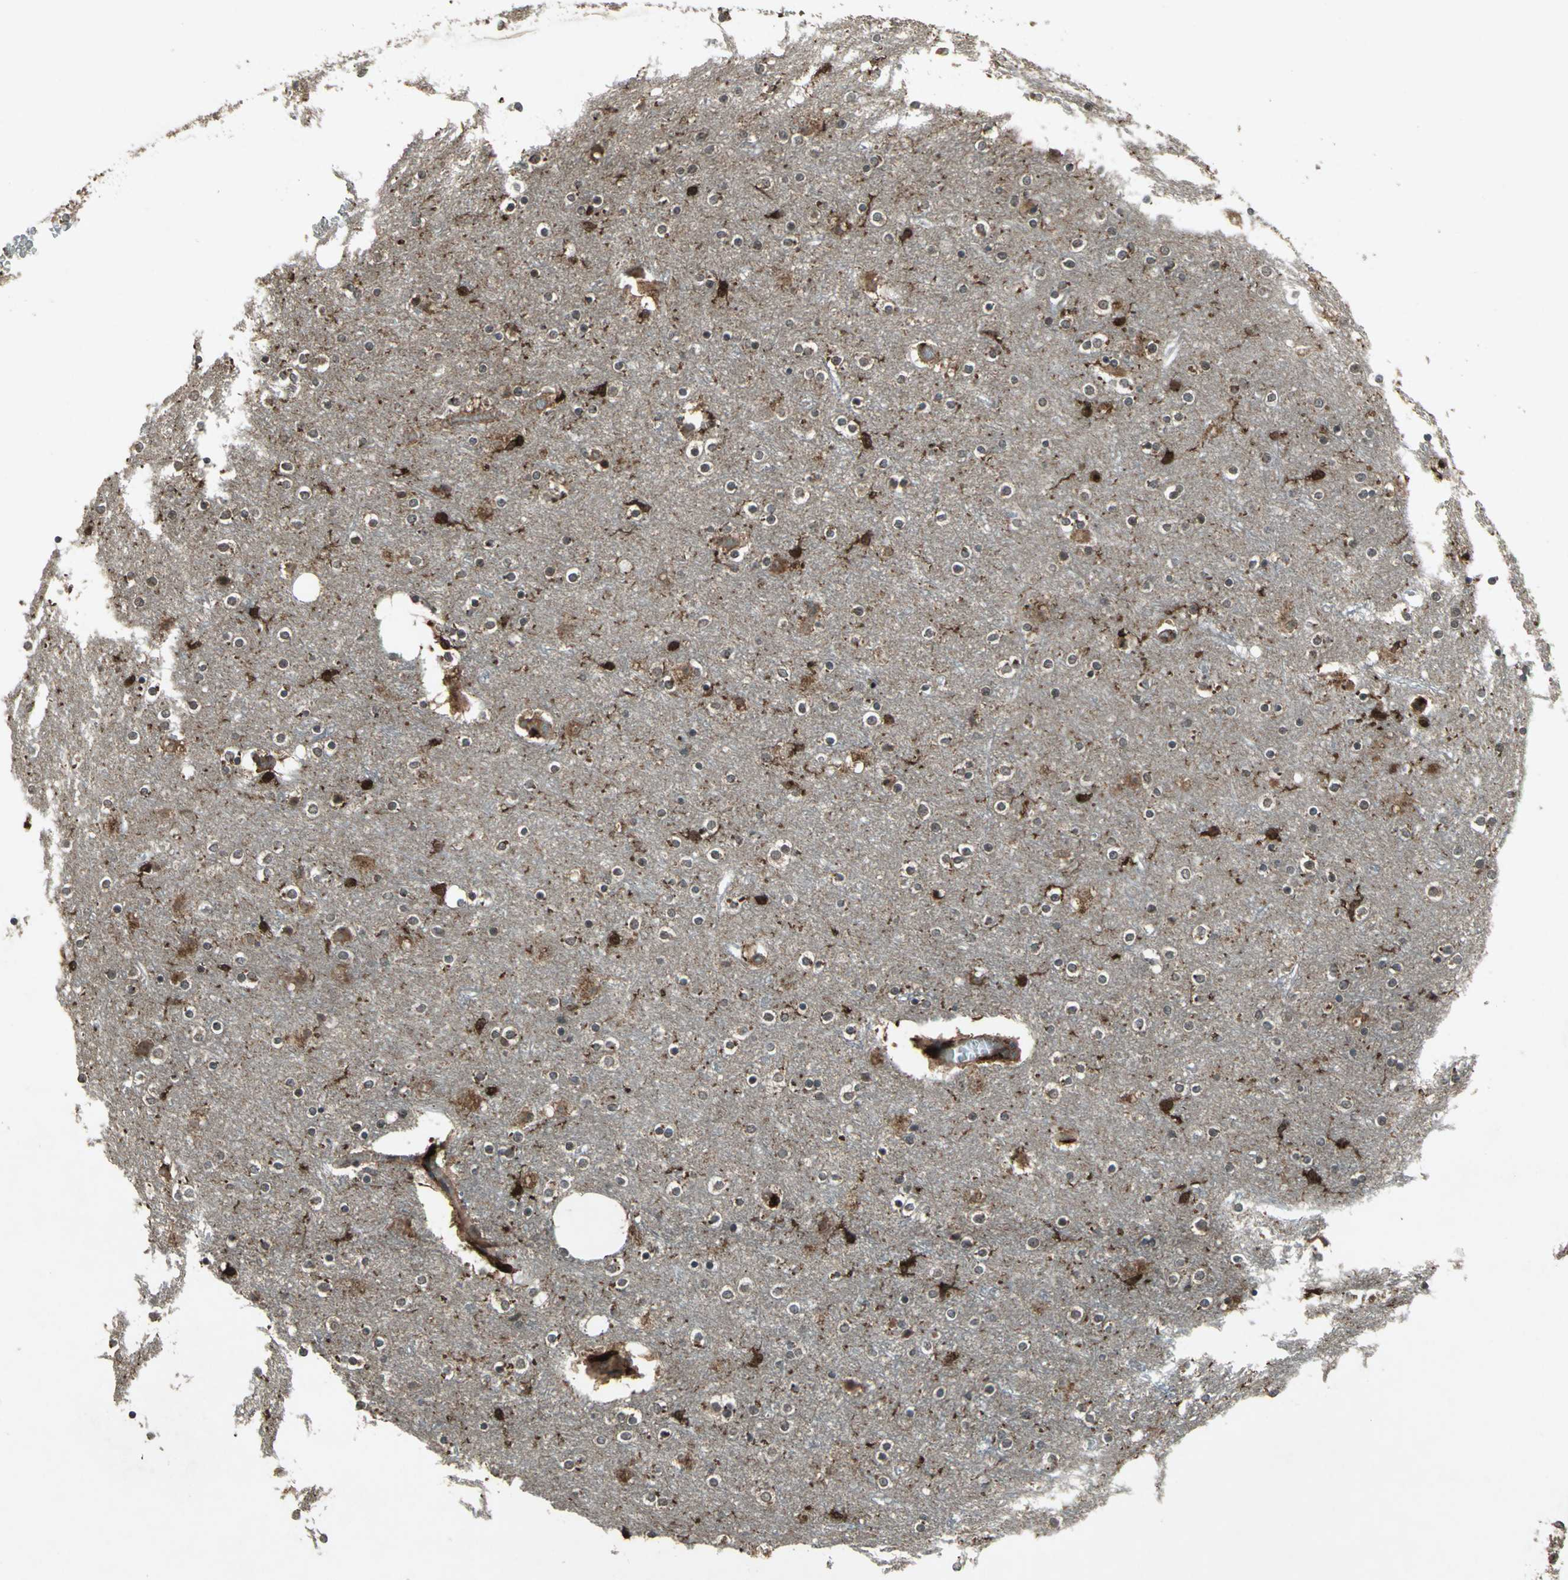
{"staining": {"intensity": "weak", "quantity": "25%-75%", "location": "cytoplasmic/membranous"}, "tissue": "cerebral cortex", "cell_type": "Endothelial cells", "image_type": "normal", "snomed": [{"axis": "morphology", "description": "Normal tissue, NOS"}, {"axis": "topography", "description": "Cerebral cortex"}], "caption": "This is a photomicrograph of immunohistochemistry (IHC) staining of unremarkable cerebral cortex, which shows weak staining in the cytoplasmic/membranous of endothelial cells.", "gene": "PYCARD", "patient": {"sex": "female", "age": 54}}